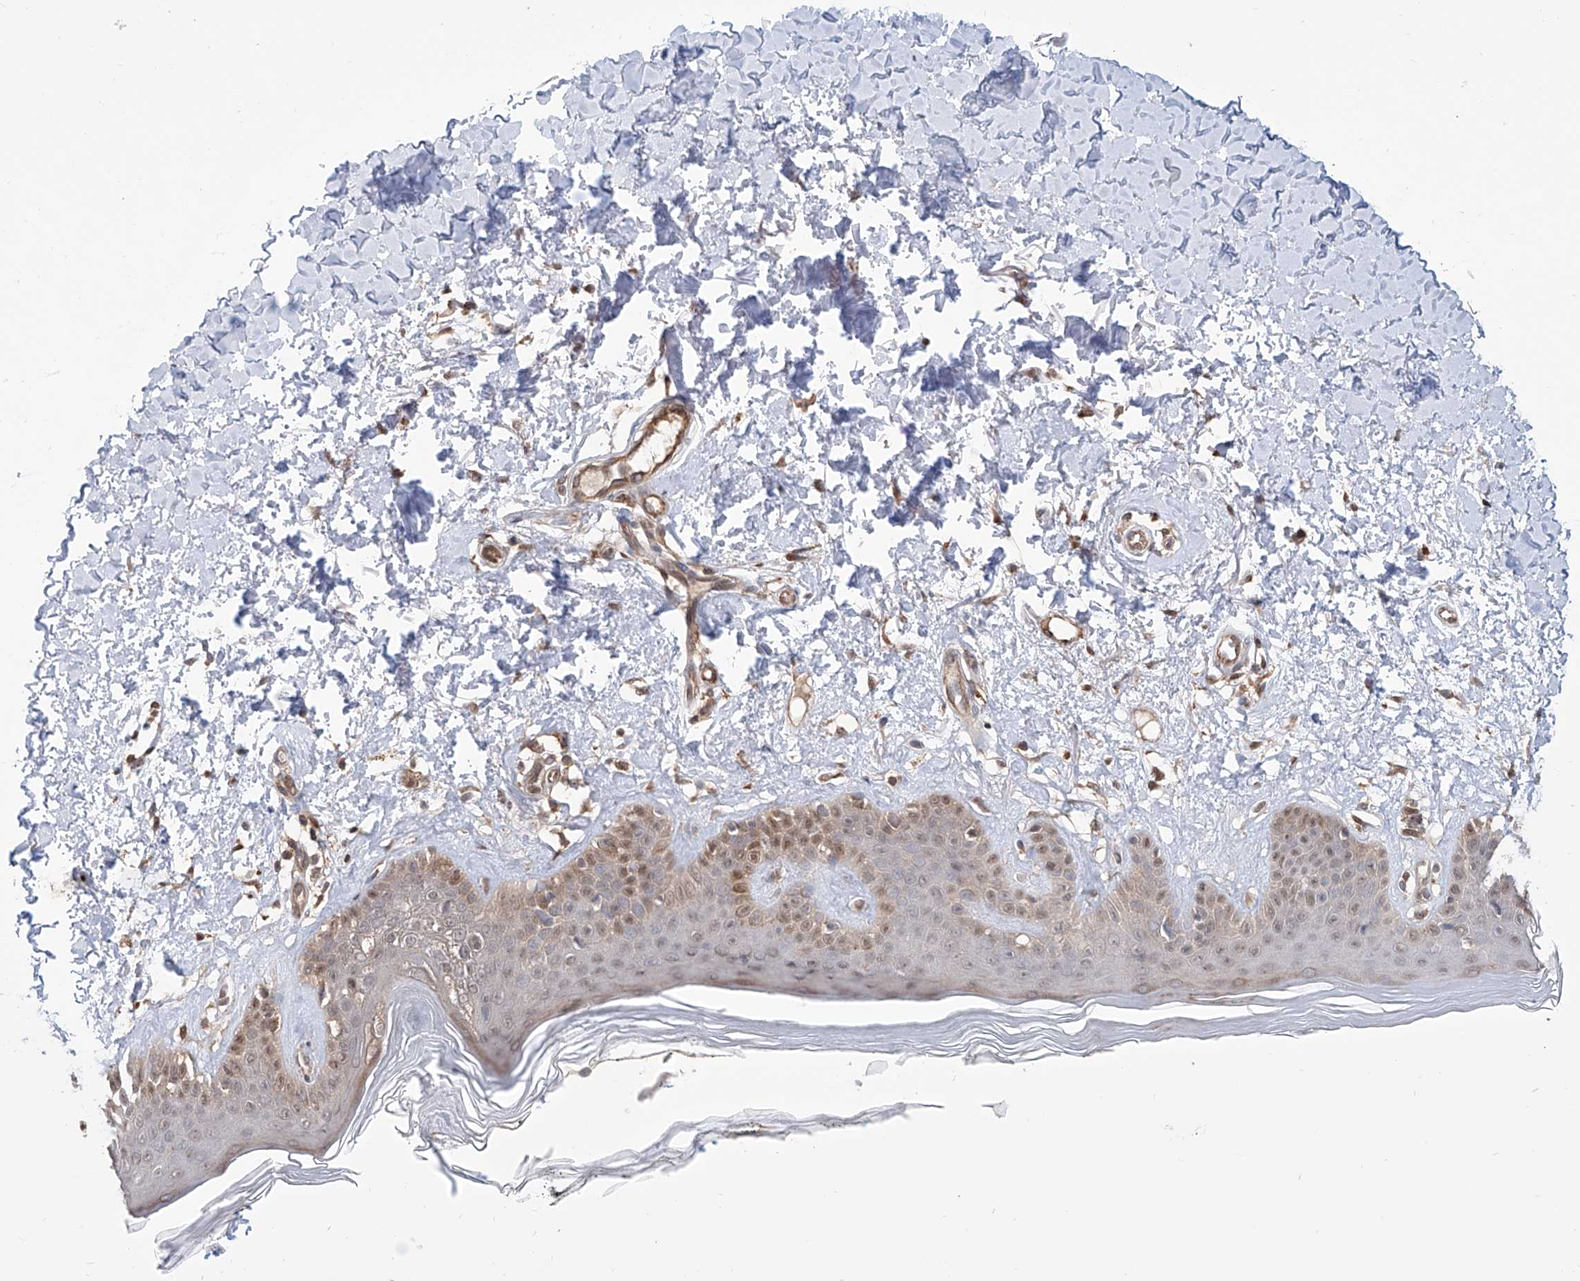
{"staining": {"intensity": "strong", "quantity": ">75%", "location": "cytoplasmic/membranous"}, "tissue": "skin", "cell_type": "Fibroblasts", "image_type": "normal", "snomed": [{"axis": "morphology", "description": "Normal tissue, NOS"}, {"axis": "topography", "description": "Skin"}], "caption": "High-power microscopy captured an immunohistochemistry histopathology image of unremarkable skin, revealing strong cytoplasmic/membranous staining in approximately >75% of fibroblasts.", "gene": "HOXC8", "patient": {"sex": "female", "age": 64}}